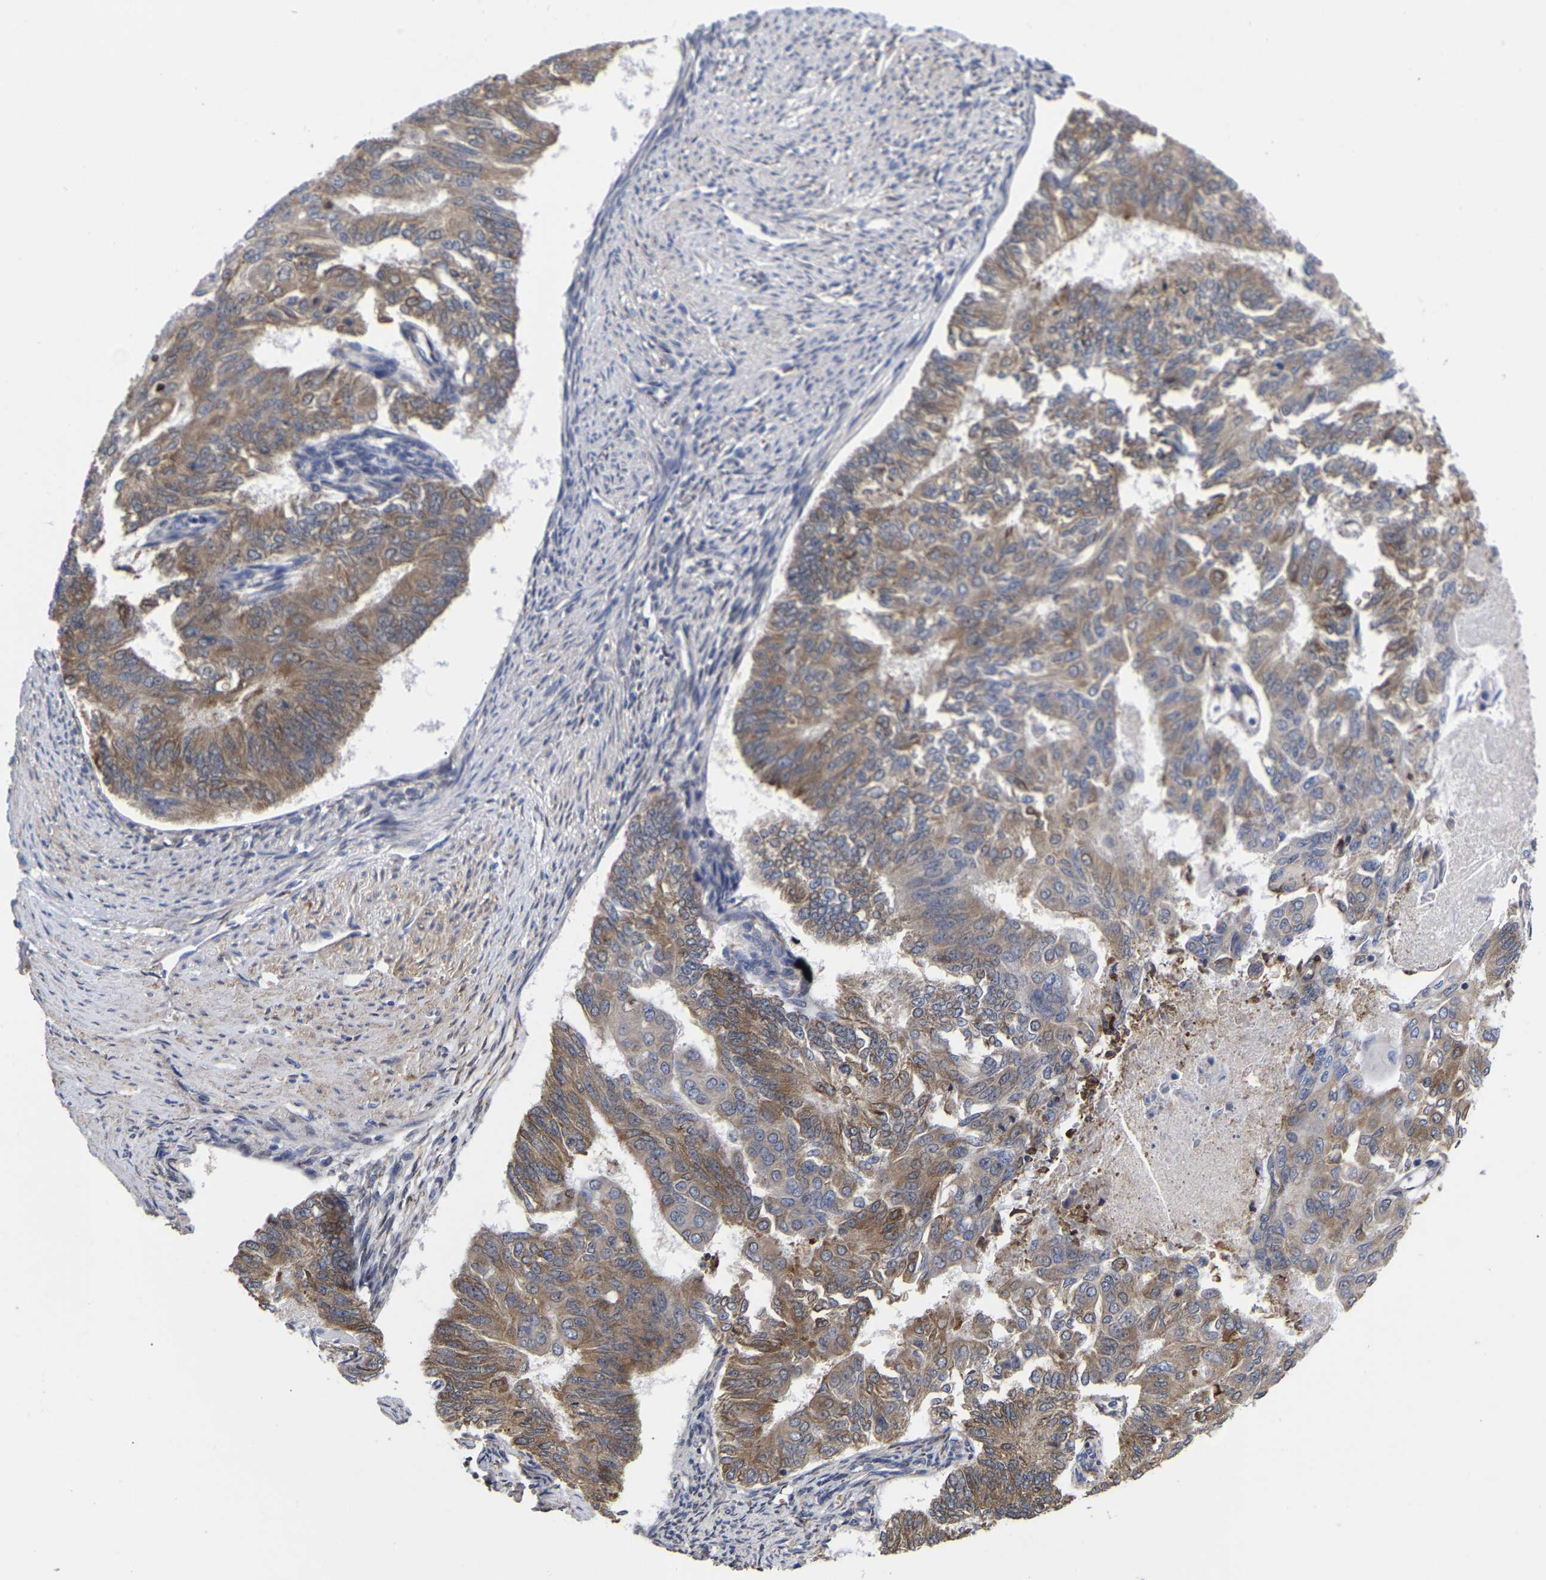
{"staining": {"intensity": "moderate", "quantity": ">75%", "location": "cytoplasmic/membranous"}, "tissue": "endometrial cancer", "cell_type": "Tumor cells", "image_type": "cancer", "snomed": [{"axis": "morphology", "description": "Adenocarcinoma, NOS"}, {"axis": "topography", "description": "Endometrium"}], "caption": "Tumor cells demonstrate medium levels of moderate cytoplasmic/membranous expression in about >75% of cells in endometrial cancer. (IHC, brightfield microscopy, high magnification).", "gene": "CFAP298", "patient": {"sex": "female", "age": 32}}